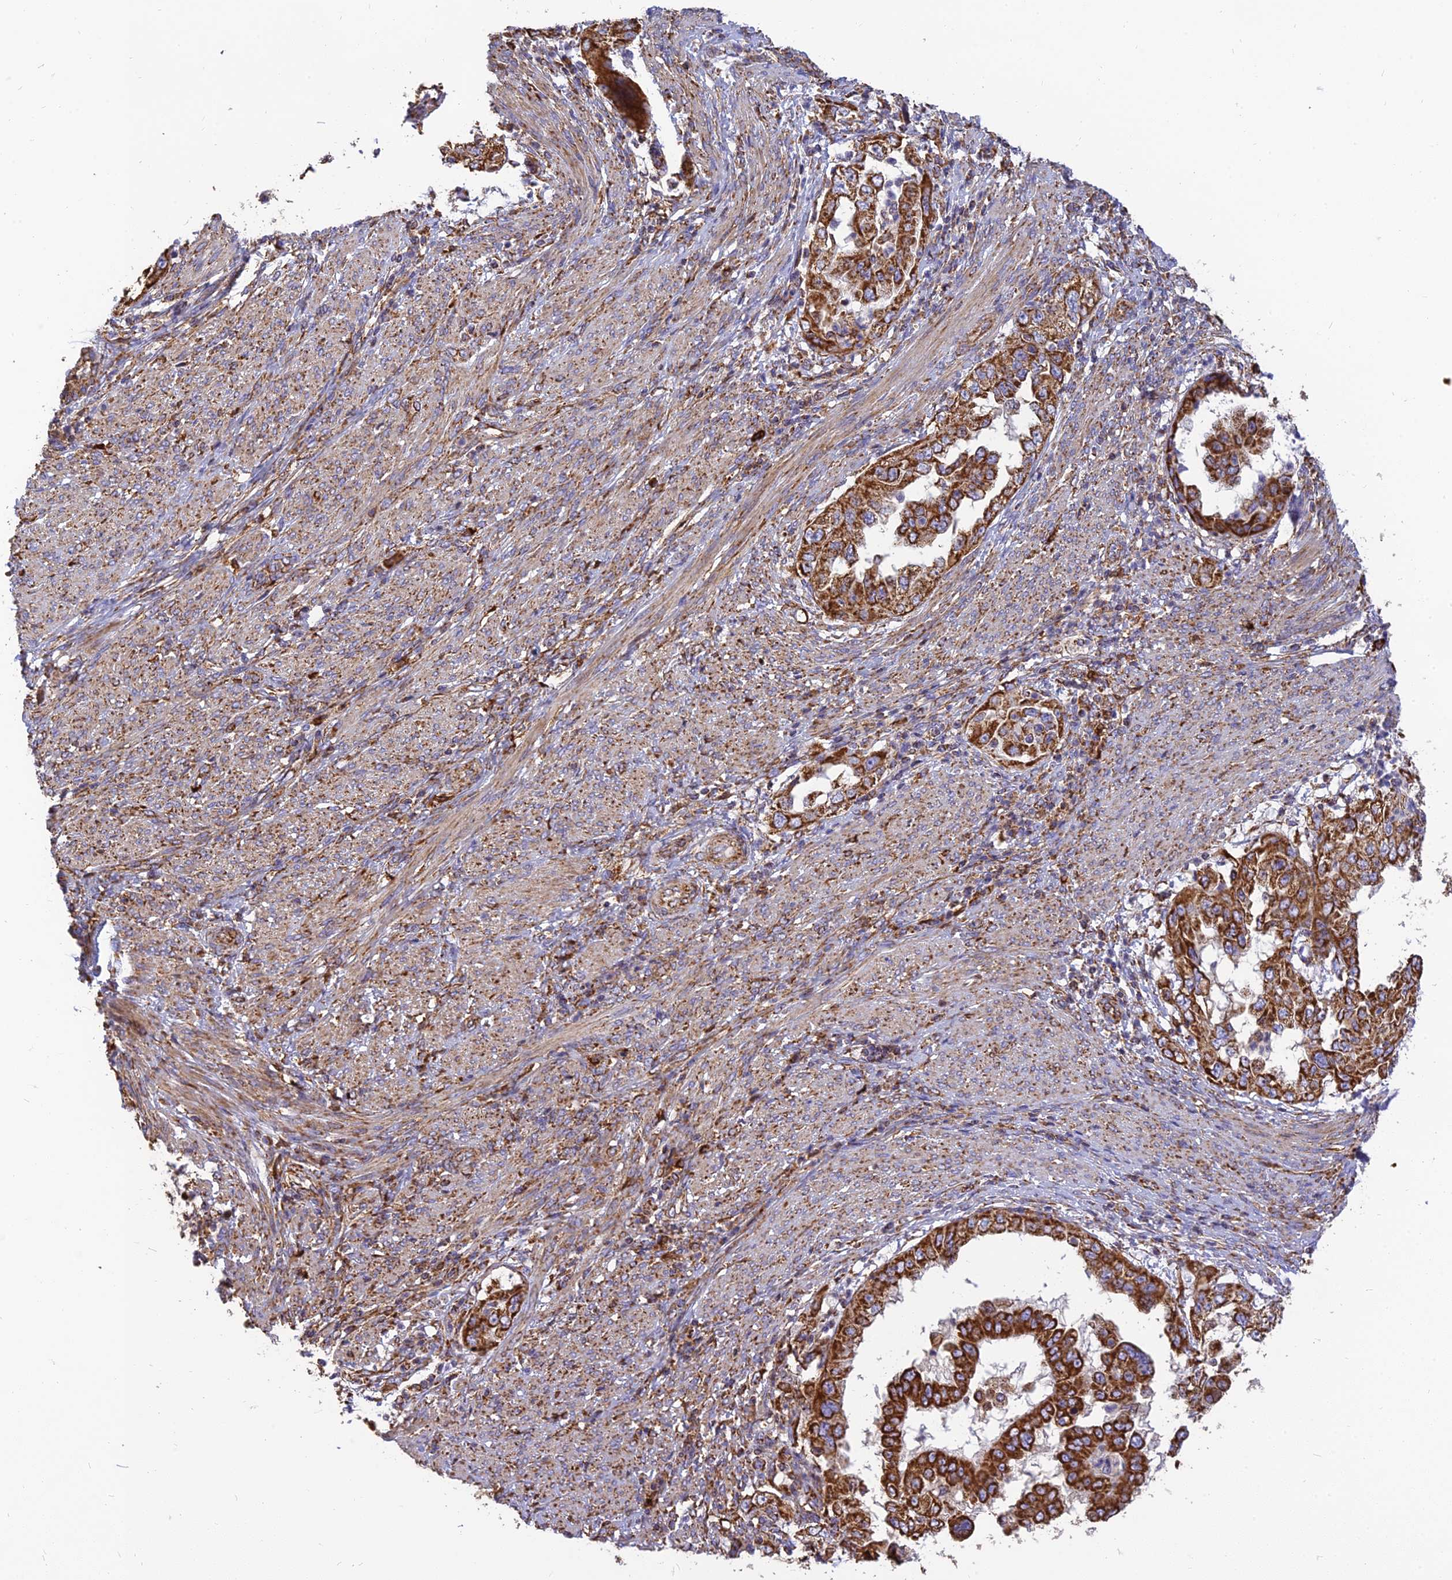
{"staining": {"intensity": "strong", "quantity": ">75%", "location": "cytoplasmic/membranous"}, "tissue": "endometrial cancer", "cell_type": "Tumor cells", "image_type": "cancer", "snomed": [{"axis": "morphology", "description": "Adenocarcinoma, NOS"}, {"axis": "topography", "description": "Endometrium"}], "caption": "Endometrial cancer (adenocarcinoma) stained with a protein marker displays strong staining in tumor cells.", "gene": "THUMPD2", "patient": {"sex": "female", "age": 85}}